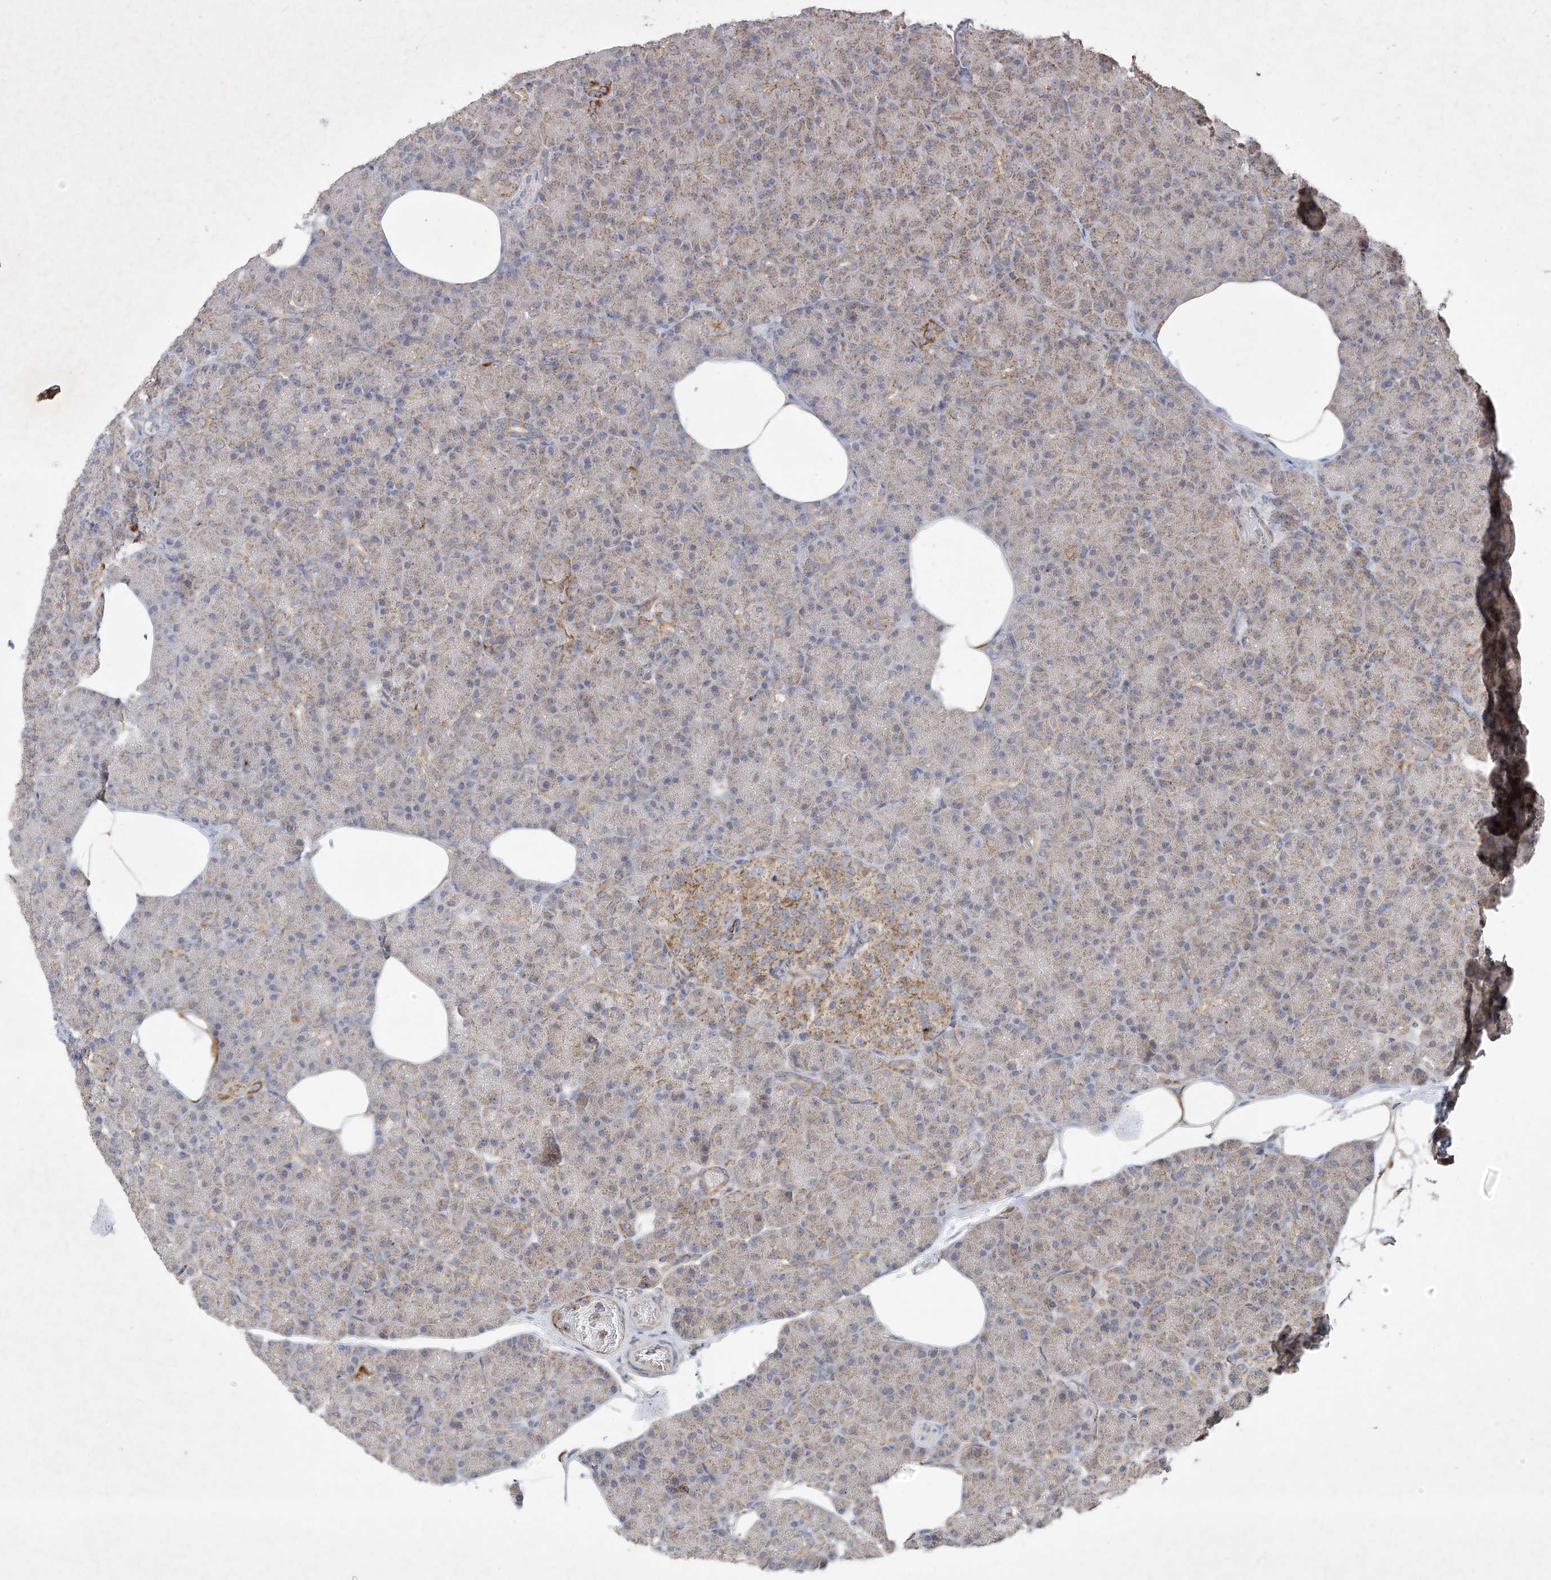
{"staining": {"intensity": "moderate", "quantity": "25%-75%", "location": "cytoplasmic/membranous"}, "tissue": "pancreas", "cell_type": "Exocrine glandular cells", "image_type": "normal", "snomed": [{"axis": "morphology", "description": "Normal tissue, NOS"}, {"axis": "topography", "description": "Pancreas"}], "caption": "Immunohistochemistry photomicrograph of unremarkable pancreas stained for a protein (brown), which displays medium levels of moderate cytoplasmic/membranous staining in approximately 25%-75% of exocrine glandular cells.", "gene": "UQCC1", "patient": {"sex": "female", "age": 43}}